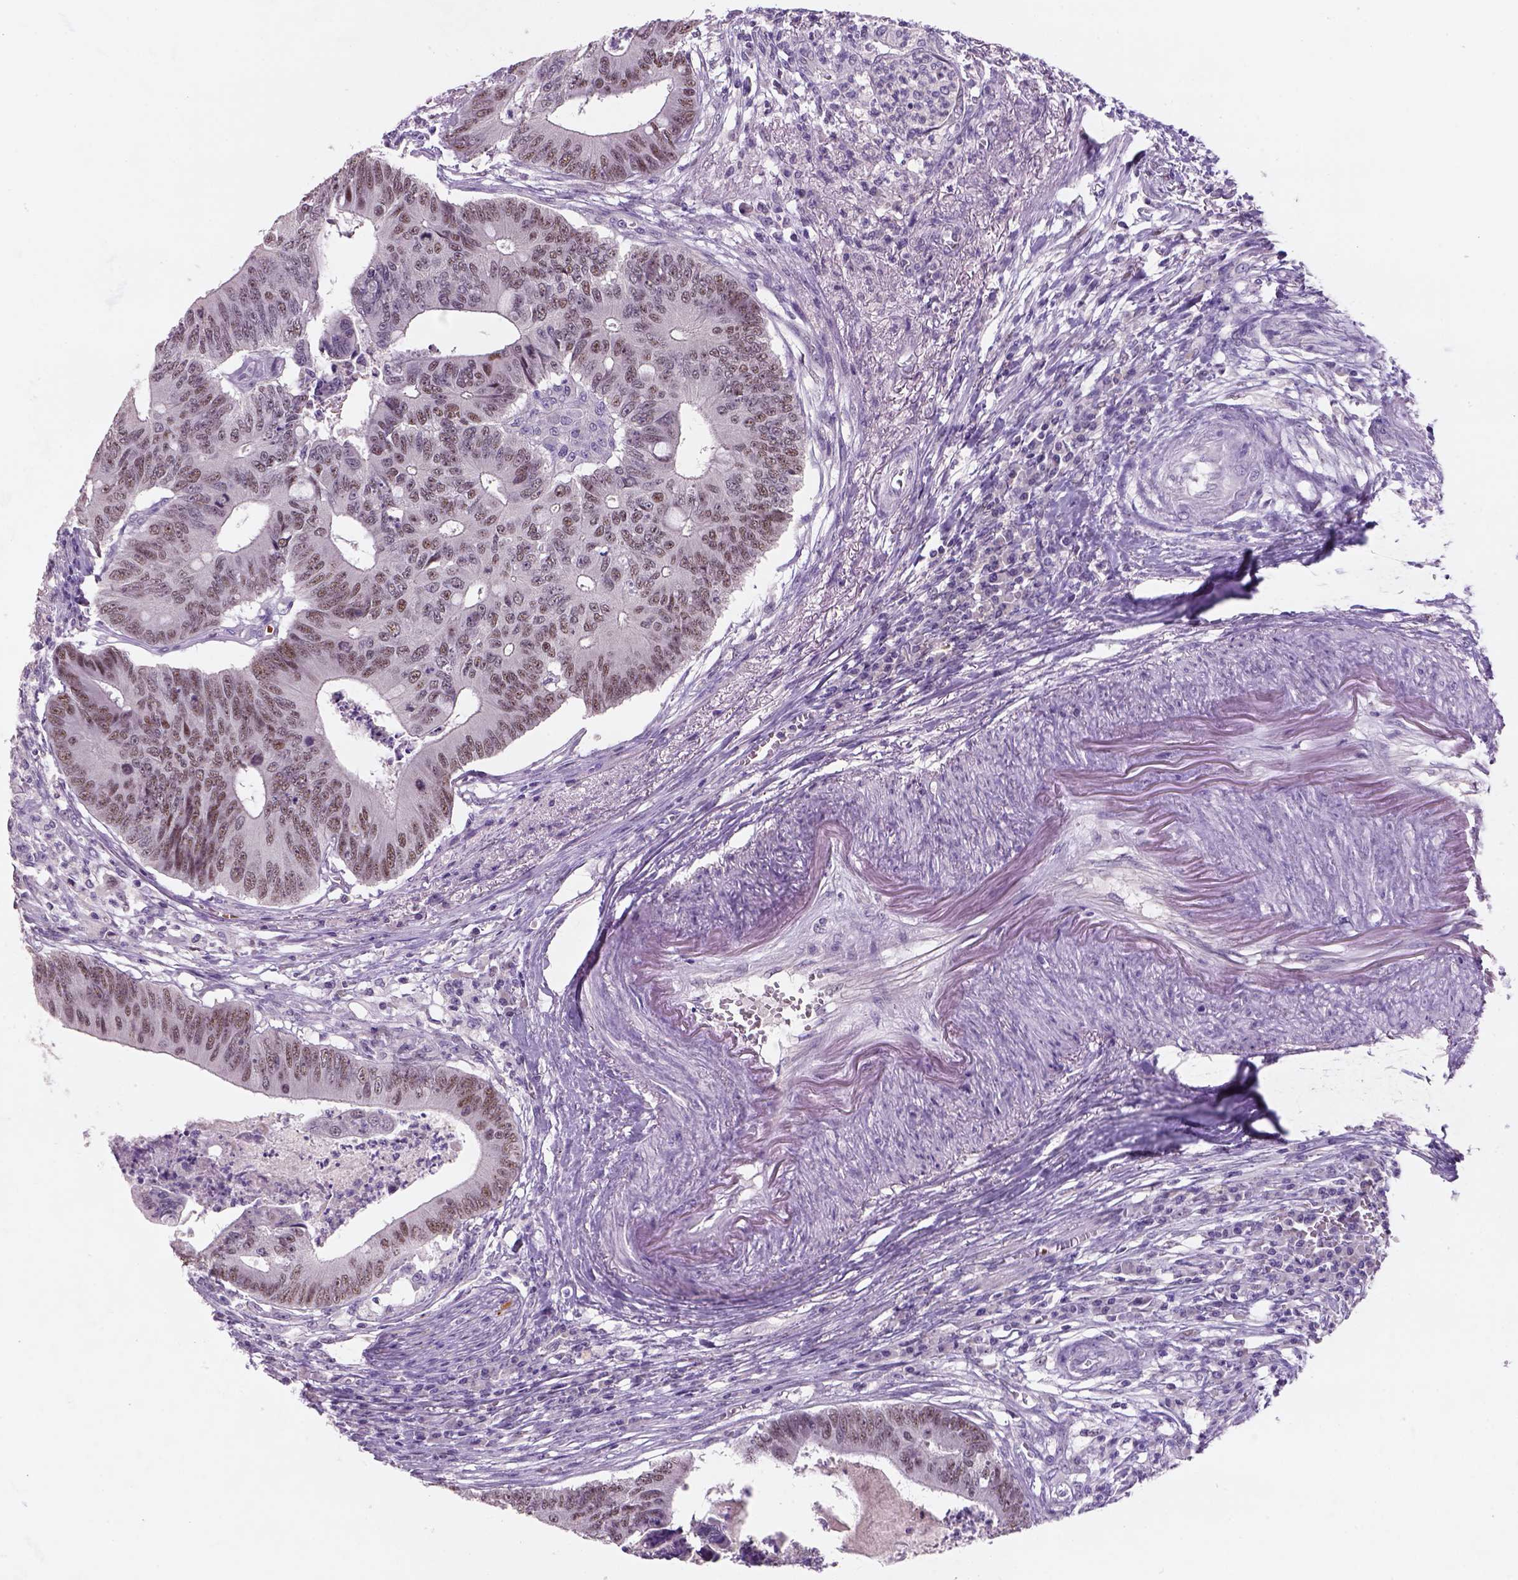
{"staining": {"intensity": "moderate", "quantity": "<25%", "location": "nuclear"}, "tissue": "colorectal cancer", "cell_type": "Tumor cells", "image_type": "cancer", "snomed": [{"axis": "morphology", "description": "Adenocarcinoma, NOS"}, {"axis": "topography", "description": "Colon"}], "caption": "Colorectal adenocarcinoma stained with a protein marker shows moderate staining in tumor cells.", "gene": "ZMAT4", "patient": {"sex": "male", "age": 84}}